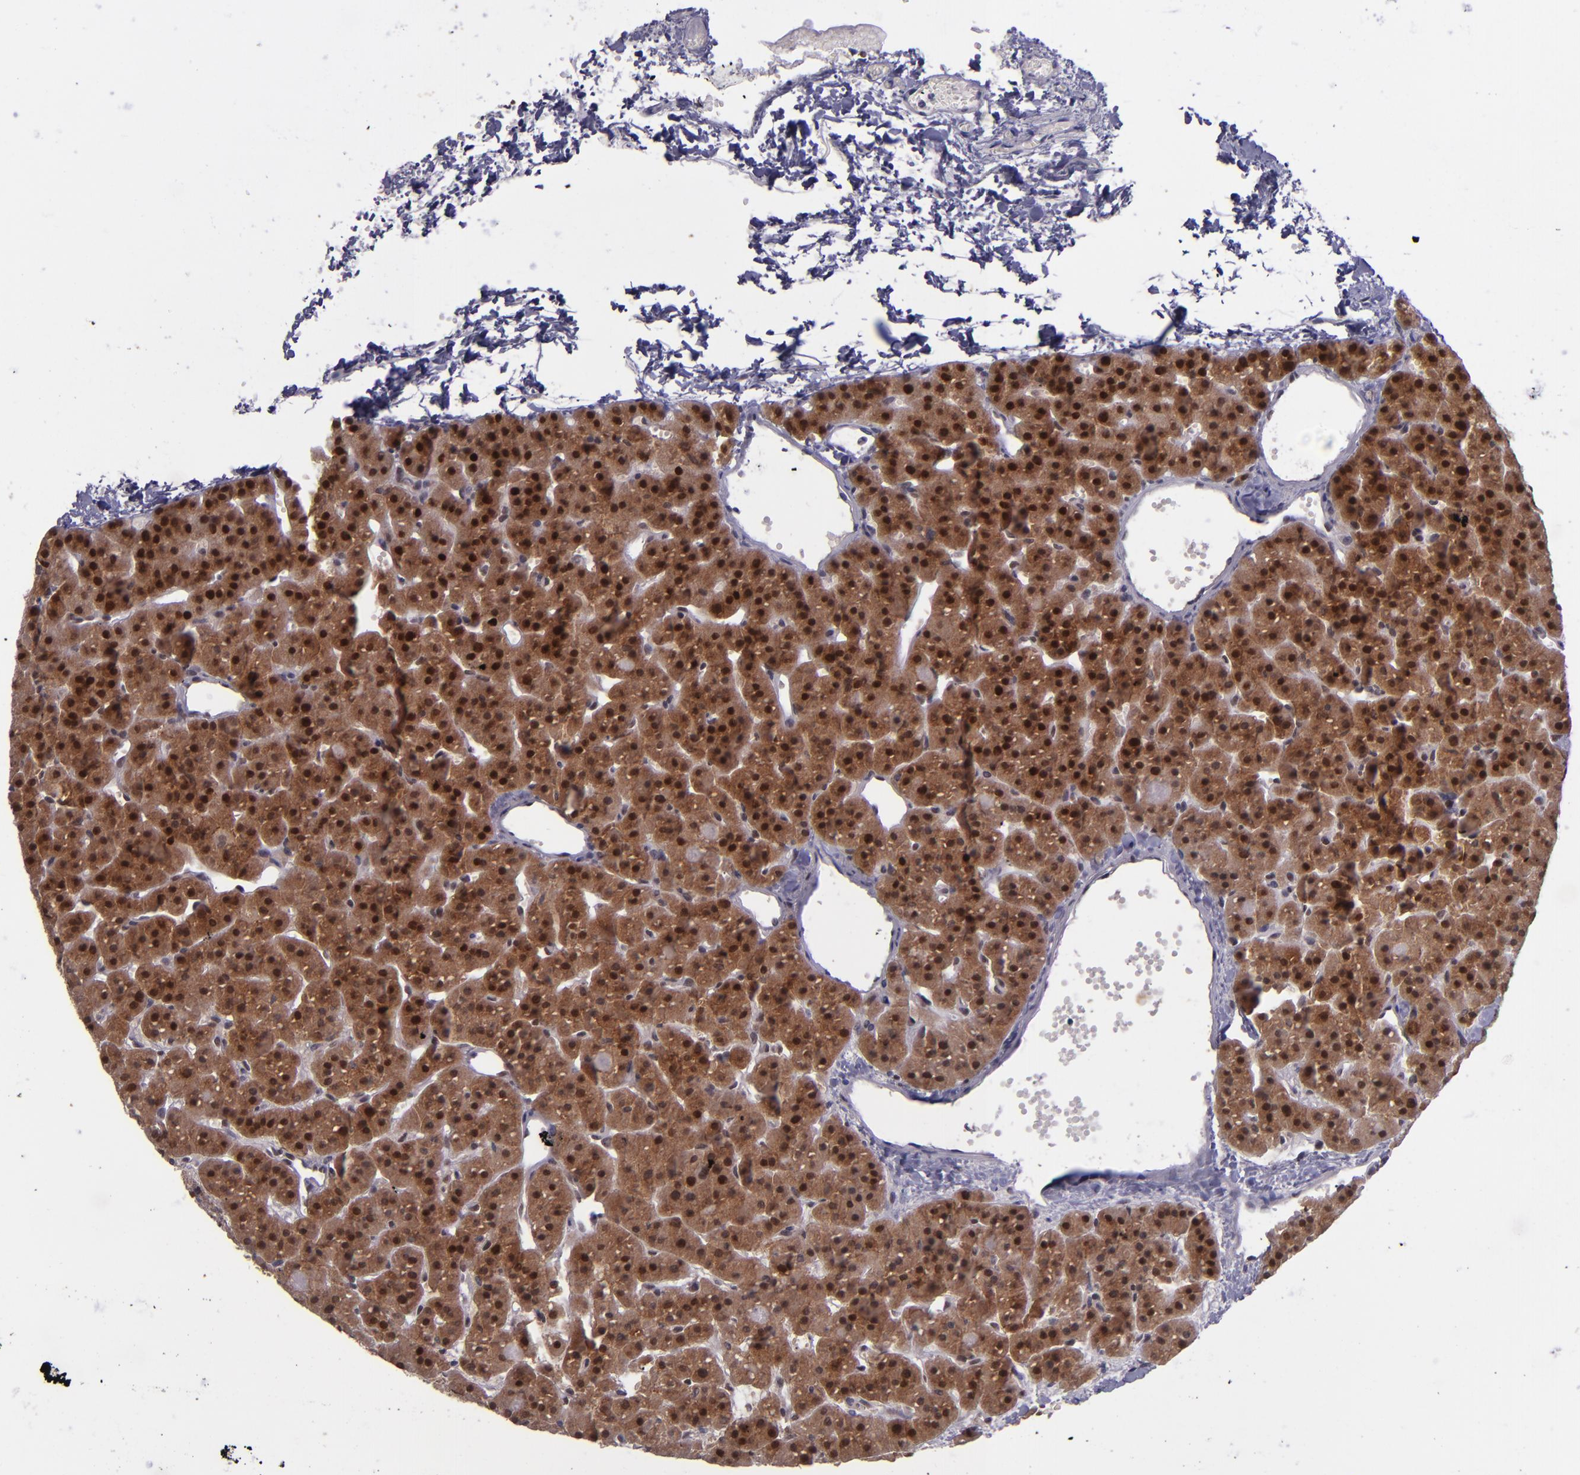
{"staining": {"intensity": "strong", "quantity": ">75%", "location": "cytoplasmic/membranous,nuclear"}, "tissue": "parathyroid gland", "cell_type": "Glandular cells", "image_type": "normal", "snomed": [{"axis": "morphology", "description": "Normal tissue, NOS"}, {"axis": "topography", "description": "Parathyroid gland"}], "caption": "IHC photomicrograph of benign parathyroid gland: parathyroid gland stained using immunohistochemistry displays high levels of strong protein expression localized specifically in the cytoplasmic/membranous,nuclear of glandular cells, appearing as a cytoplasmic/membranous,nuclear brown color.", "gene": "BAG1", "patient": {"sex": "female", "age": 76}}